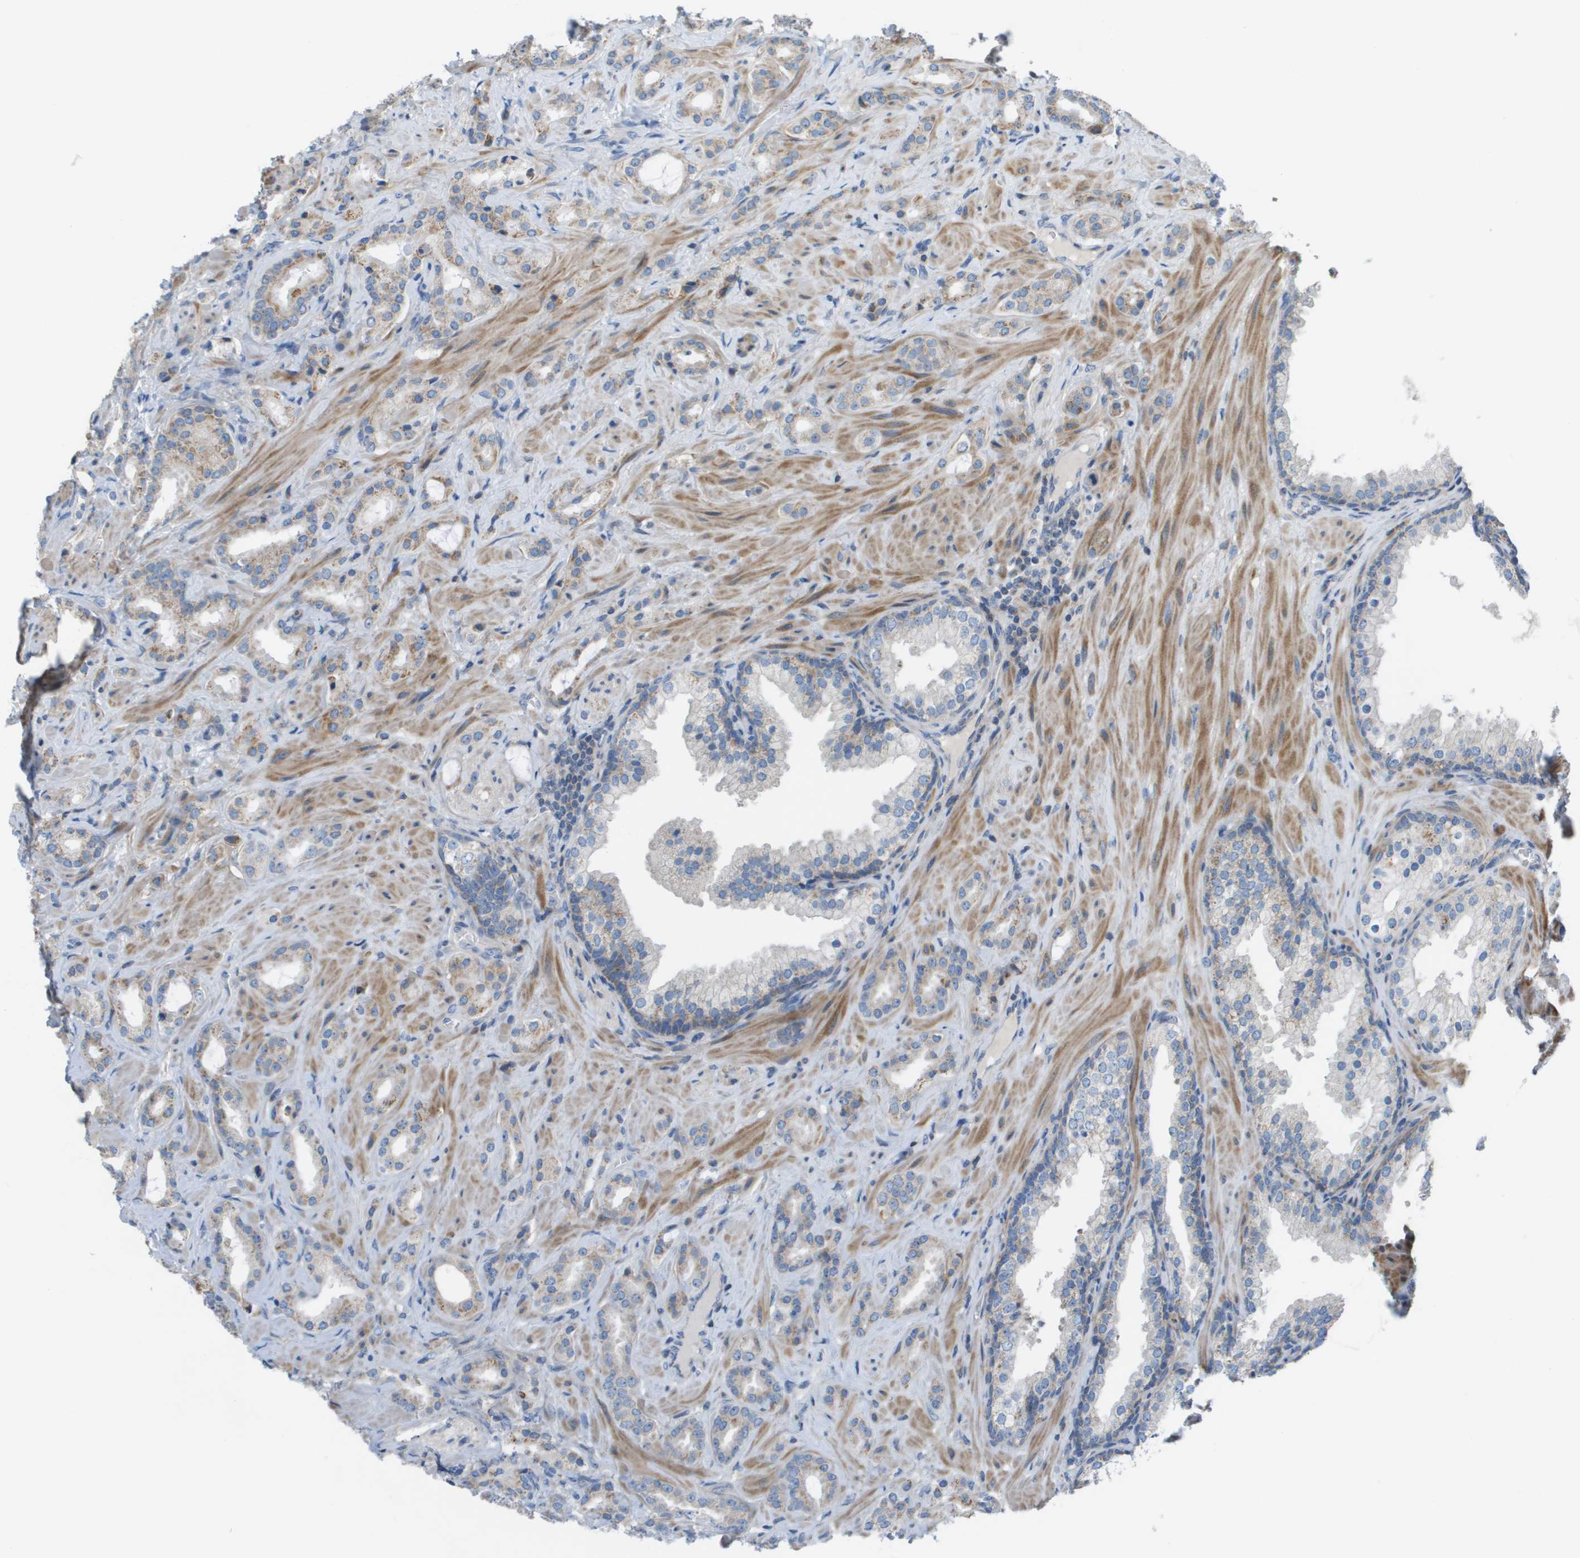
{"staining": {"intensity": "weak", "quantity": "25%-75%", "location": "cytoplasmic/membranous"}, "tissue": "prostate cancer", "cell_type": "Tumor cells", "image_type": "cancer", "snomed": [{"axis": "morphology", "description": "Adenocarcinoma, High grade"}, {"axis": "topography", "description": "Prostate"}], "caption": "About 25%-75% of tumor cells in human high-grade adenocarcinoma (prostate) exhibit weak cytoplasmic/membranous protein staining as visualized by brown immunohistochemical staining.", "gene": "GALNT6", "patient": {"sex": "male", "age": 64}}